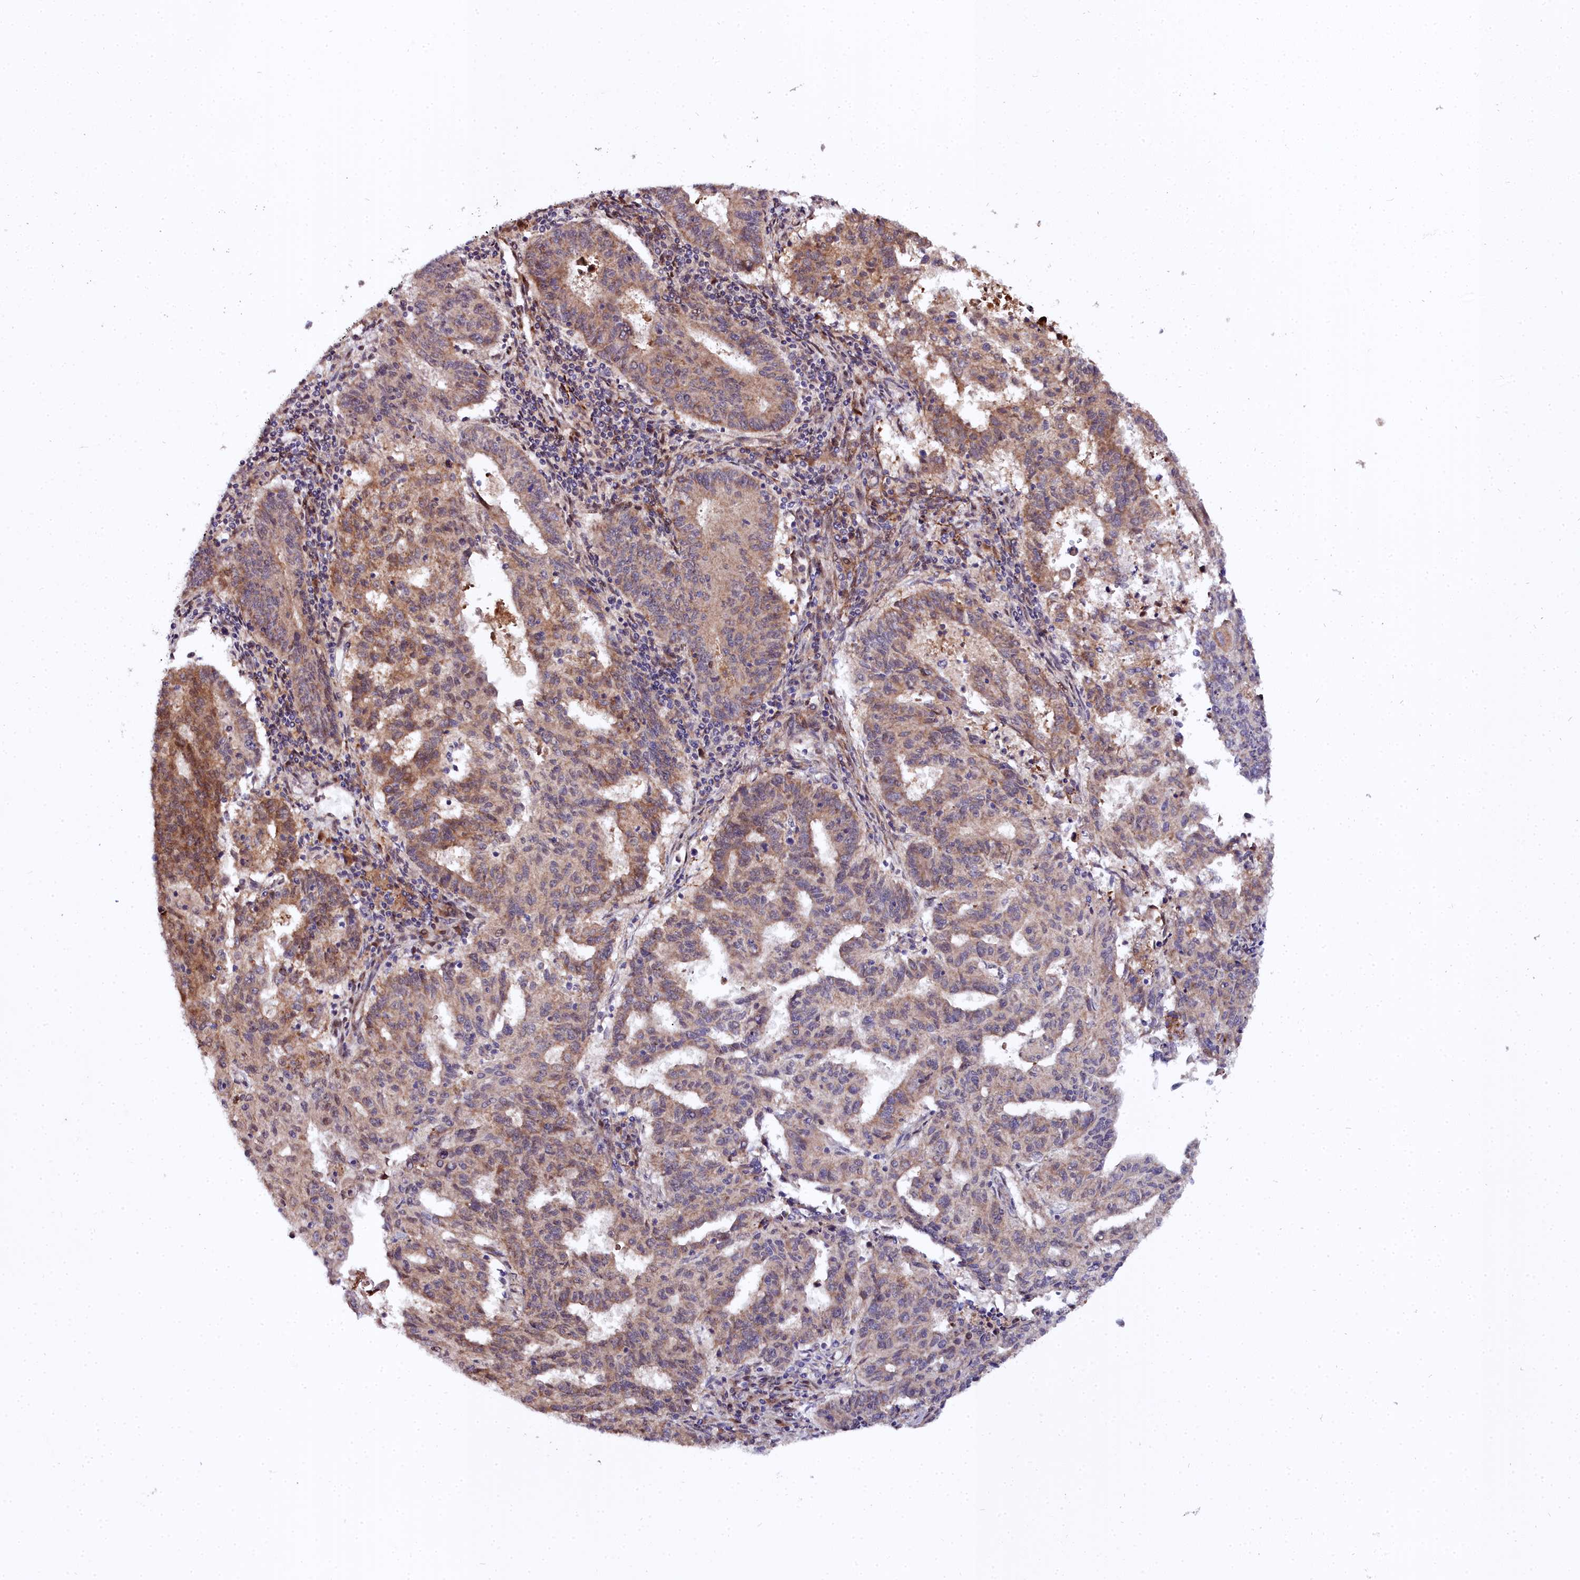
{"staining": {"intensity": "moderate", "quantity": ">75%", "location": "cytoplasmic/membranous"}, "tissue": "endometrial cancer", "cell_type": "Tumor cells", "image_type": "cancer", "snomed": [{"axis": "morphology", "description": "Adenocarcinoma, NOS"}, {"axis": "topography", "description": "Endometrium"}], "caption": "Endometrial cancer (adenocarcinoma) stained with a brown dye demonstrates moderate cytoplasmic/membranous positive positivity in approximately >75% of tumor cells.", "gene": "MRPS11", "patient": {"sex": "female", "age": 59}}